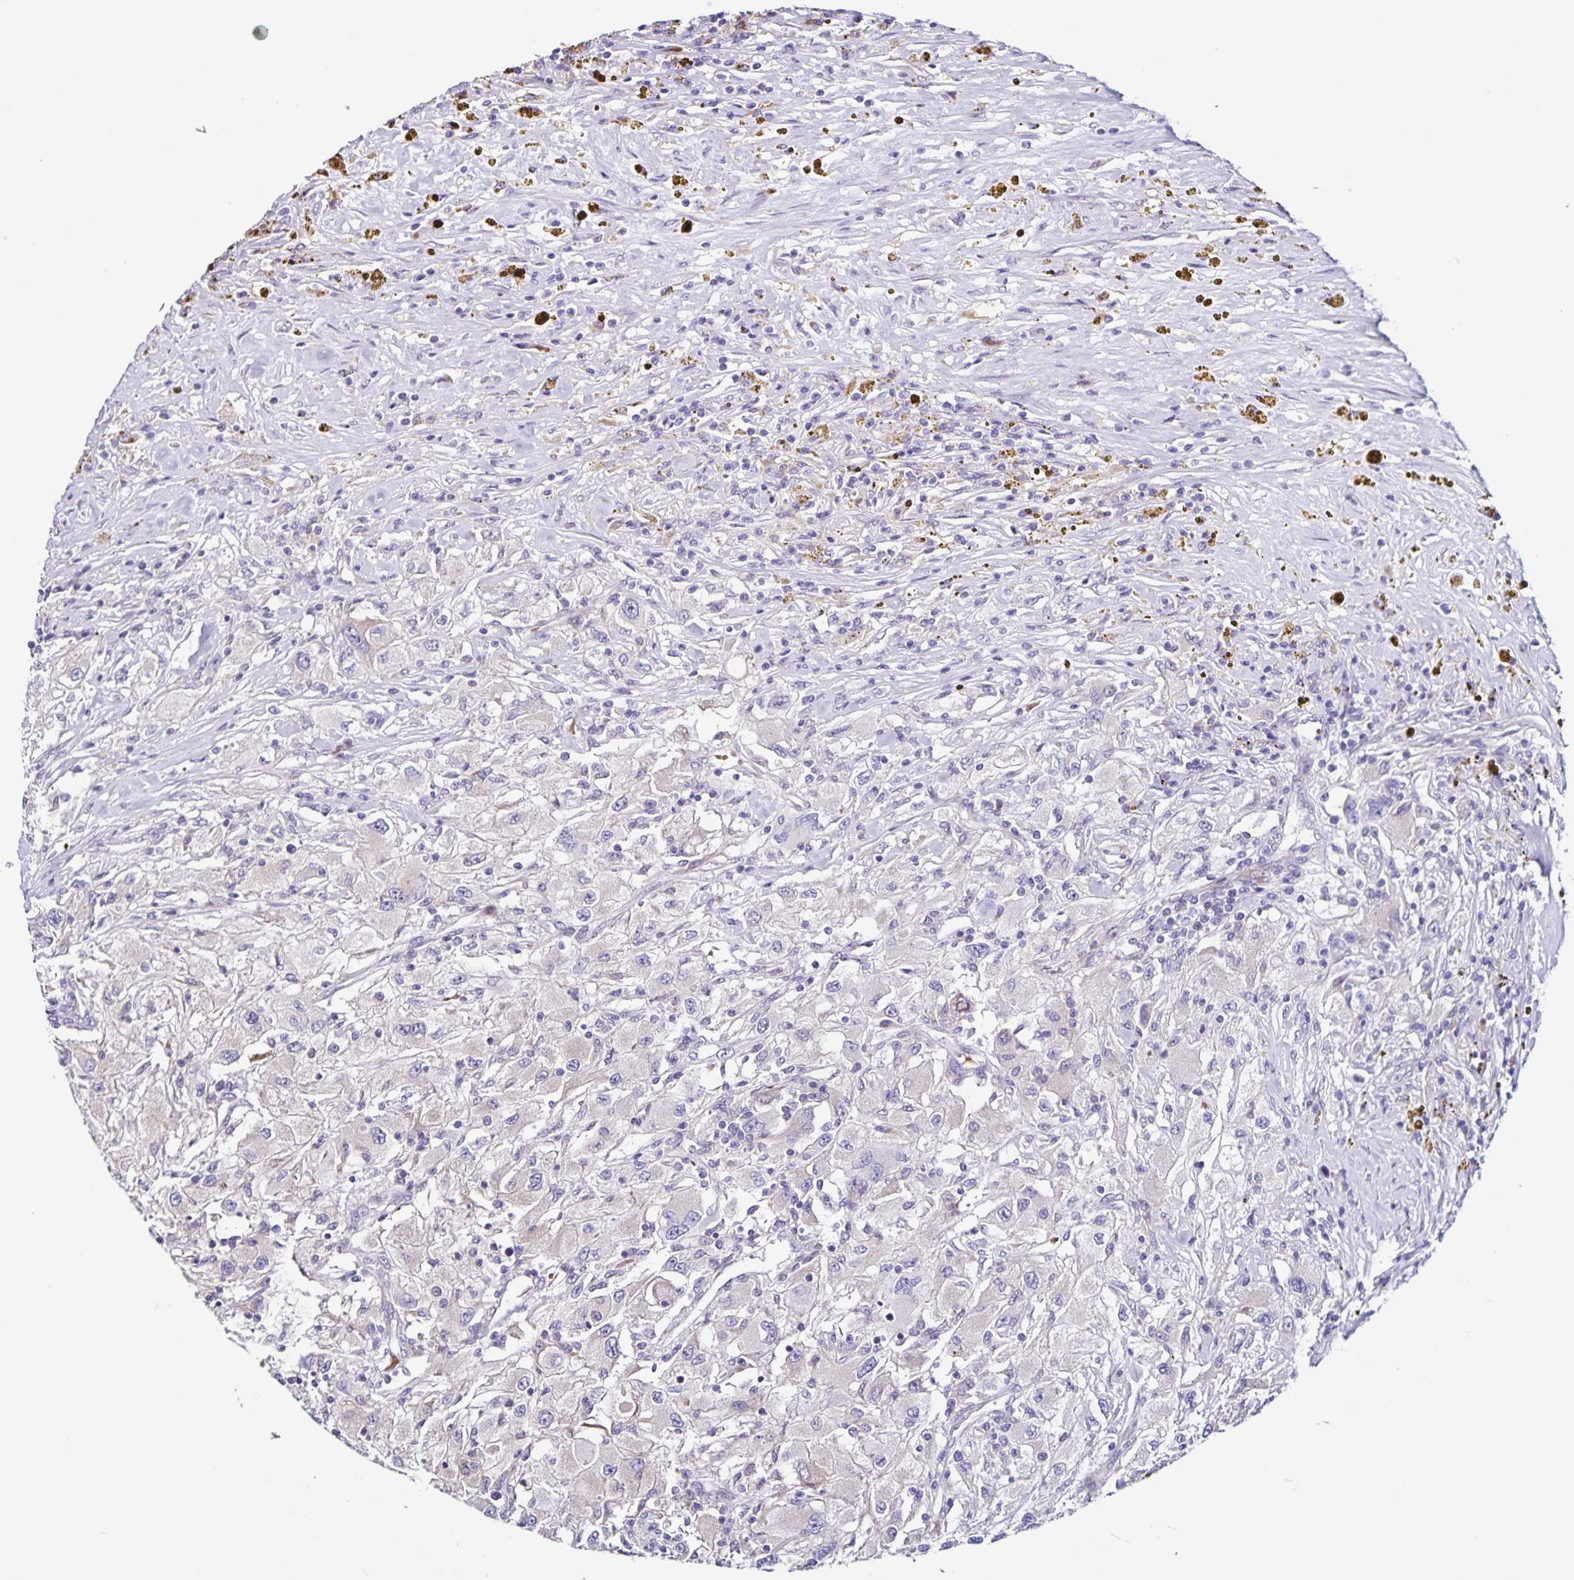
{"staining": {"intensity": "negative", "quantity": "none", "location": "none"}, "tissue": "renal cancer", "cell_type": "Tumor cells", "image_type": "cancer", "snomed": [{"axis": "morphology", "description": "Adenocarcinoma, NOS"}, {"axis": "topography", "description": "Kidney"}], "caption": "Tumor cells are negative for protein expression in human renal adenocarcinoma. (Stains: DAB (3,3'-diaminobenzidine) immunohistochemistry (IHC) with hematoxylin counter stain, Microscopy: brightfield microscopy at high magnification).", "gene": "RNFT2", "patient": {"sex": "female", "age": 67}}